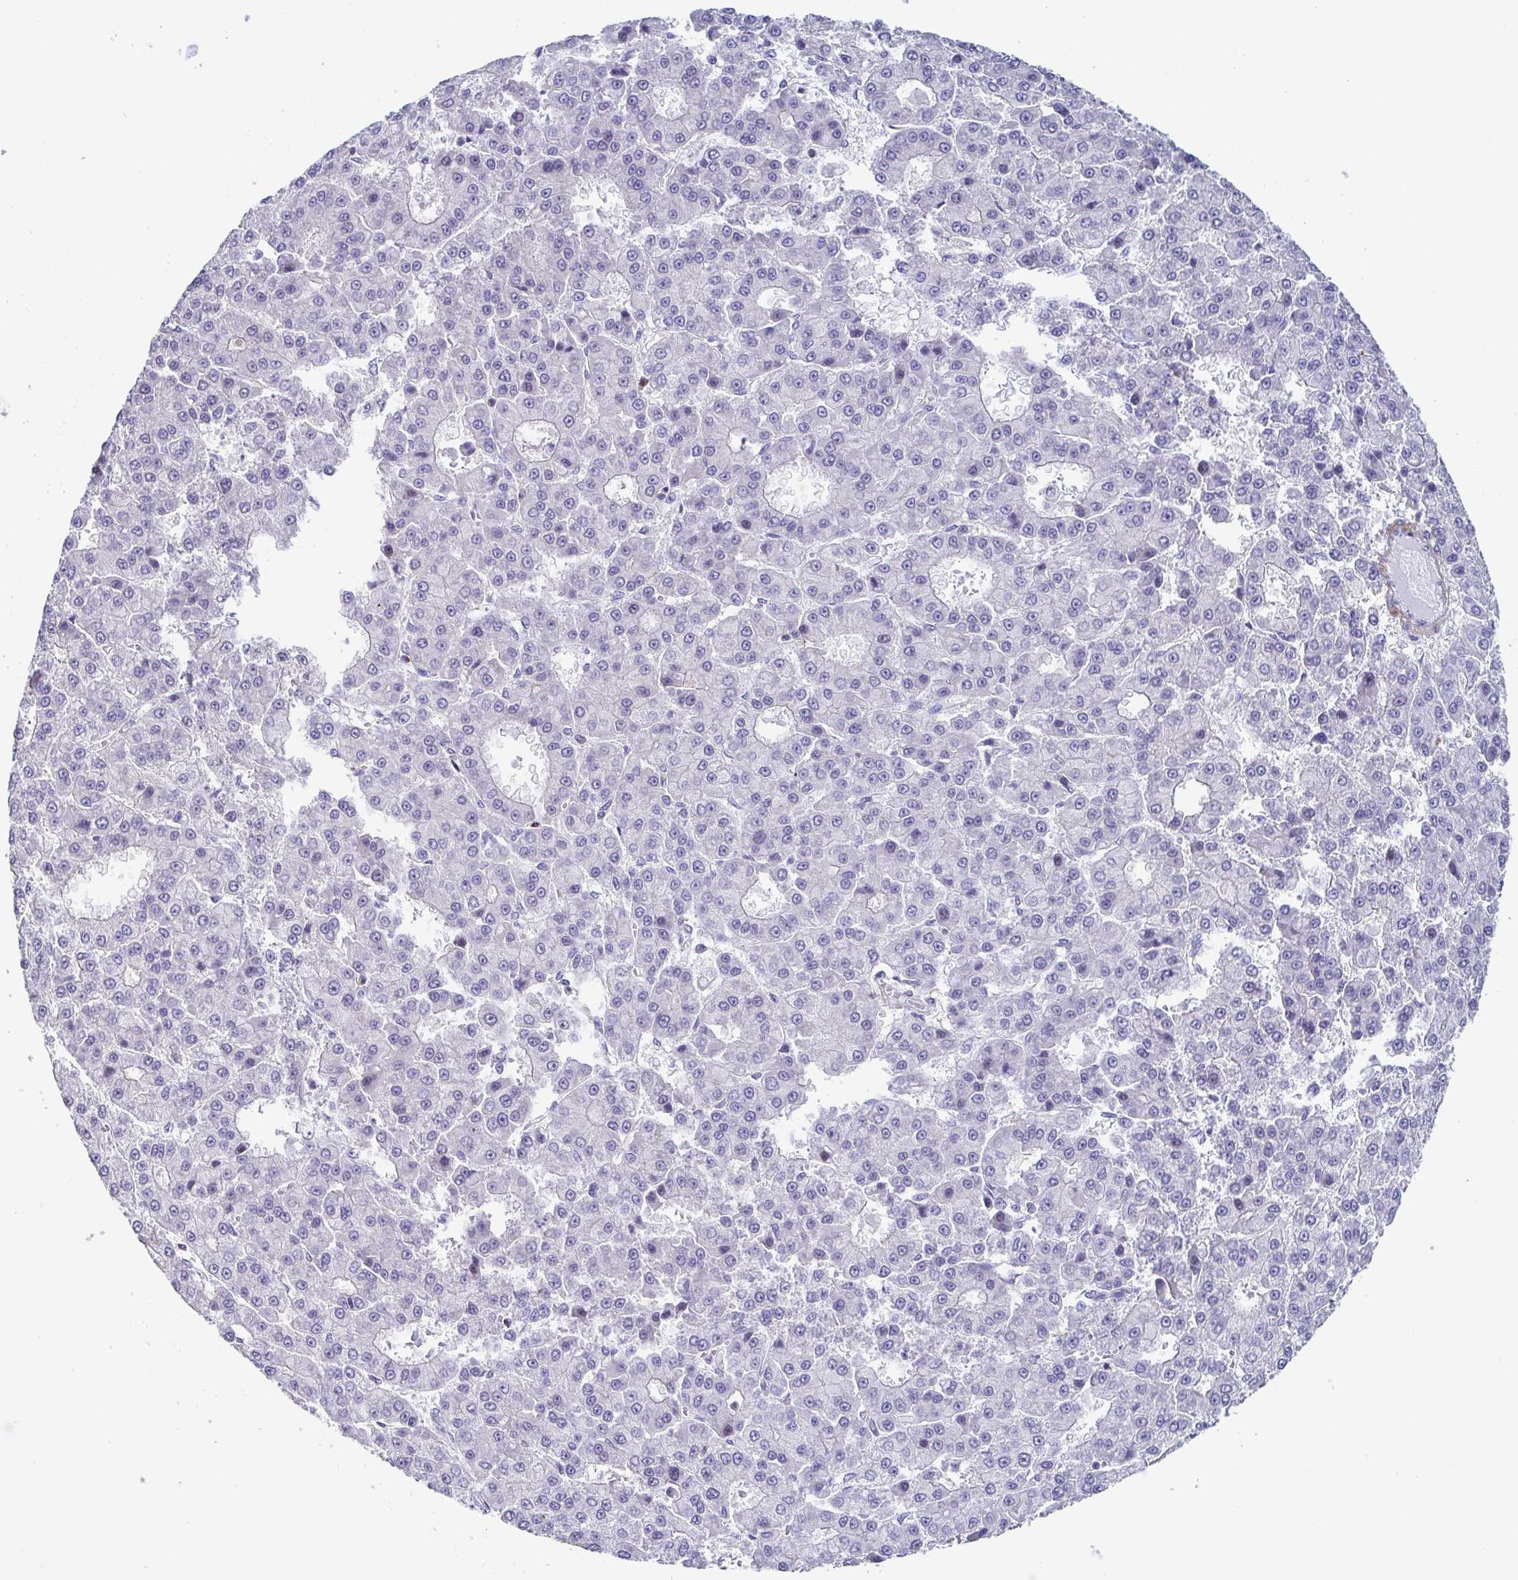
{"staining": {"intensity": "negative", "quantity": "none", "location": "none"}, "tissue": "liver cancer", "cell_type": "Tumor cells", "image_type": "cancer", "snomed": [{"axis": "morphology", "description": "Carcinoma, Hepatocellular, NOS"}, {"axis": "topography", "description": "Liver"}], "caption": "This is a image of immunohistochemistry (IHC) staining of liver hepatocellular carcinoma, which shows no positivity in tumor cells. (DAB IHC, high magnification).", "gene": "WDR72", "patient": {"sex": "male", "age": 70}}